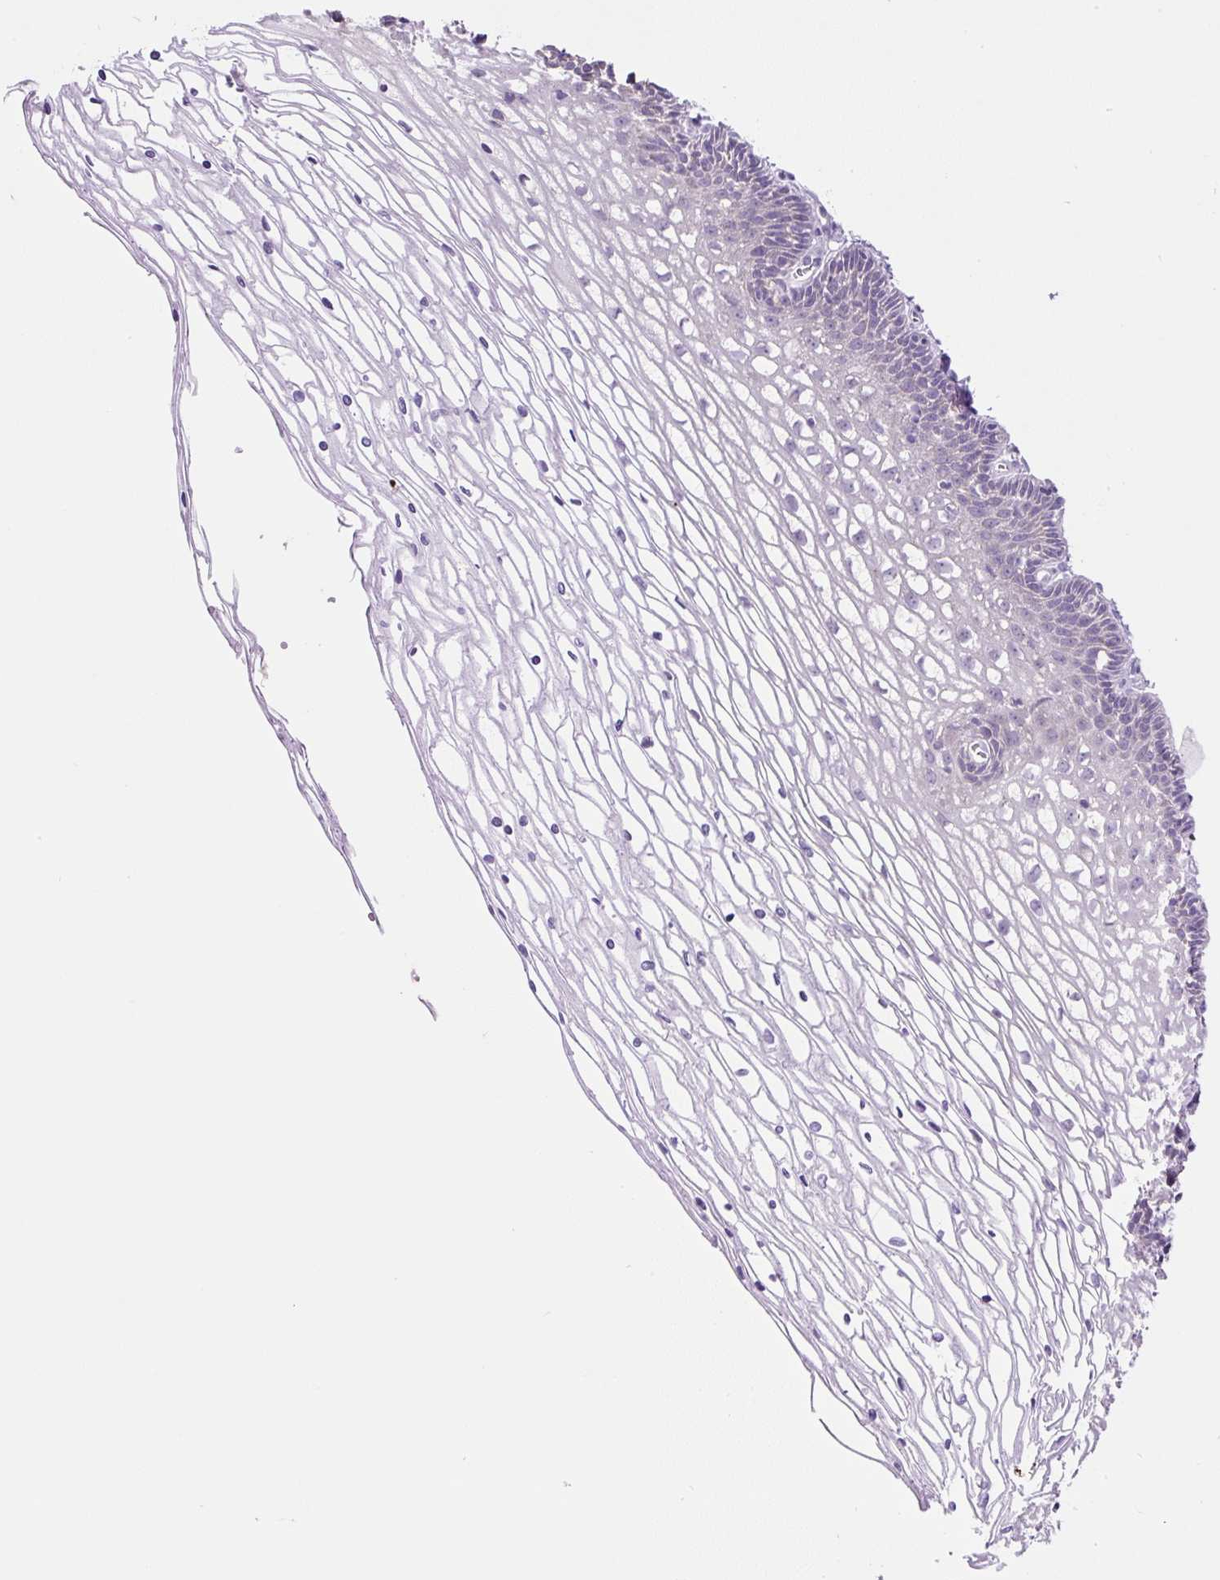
{"staining": {"intensity": "negative", "quantity": "none", "location": "none"}, "tissue": "cervix", "cell_type": "Glandular cells", "image_type": "normal", "snomed": [{"axis": "morphology", "description": "Normal tissue, NOS"}, {"axis": "topography", "description": "Cervix"}], "caption": "An image of human cervix is negative for staining in glandular cells. (IHC, brightfield microscopy, high magnification).", "gene": "OGDHL", "patient": {"sex": "female", "age": 36}}